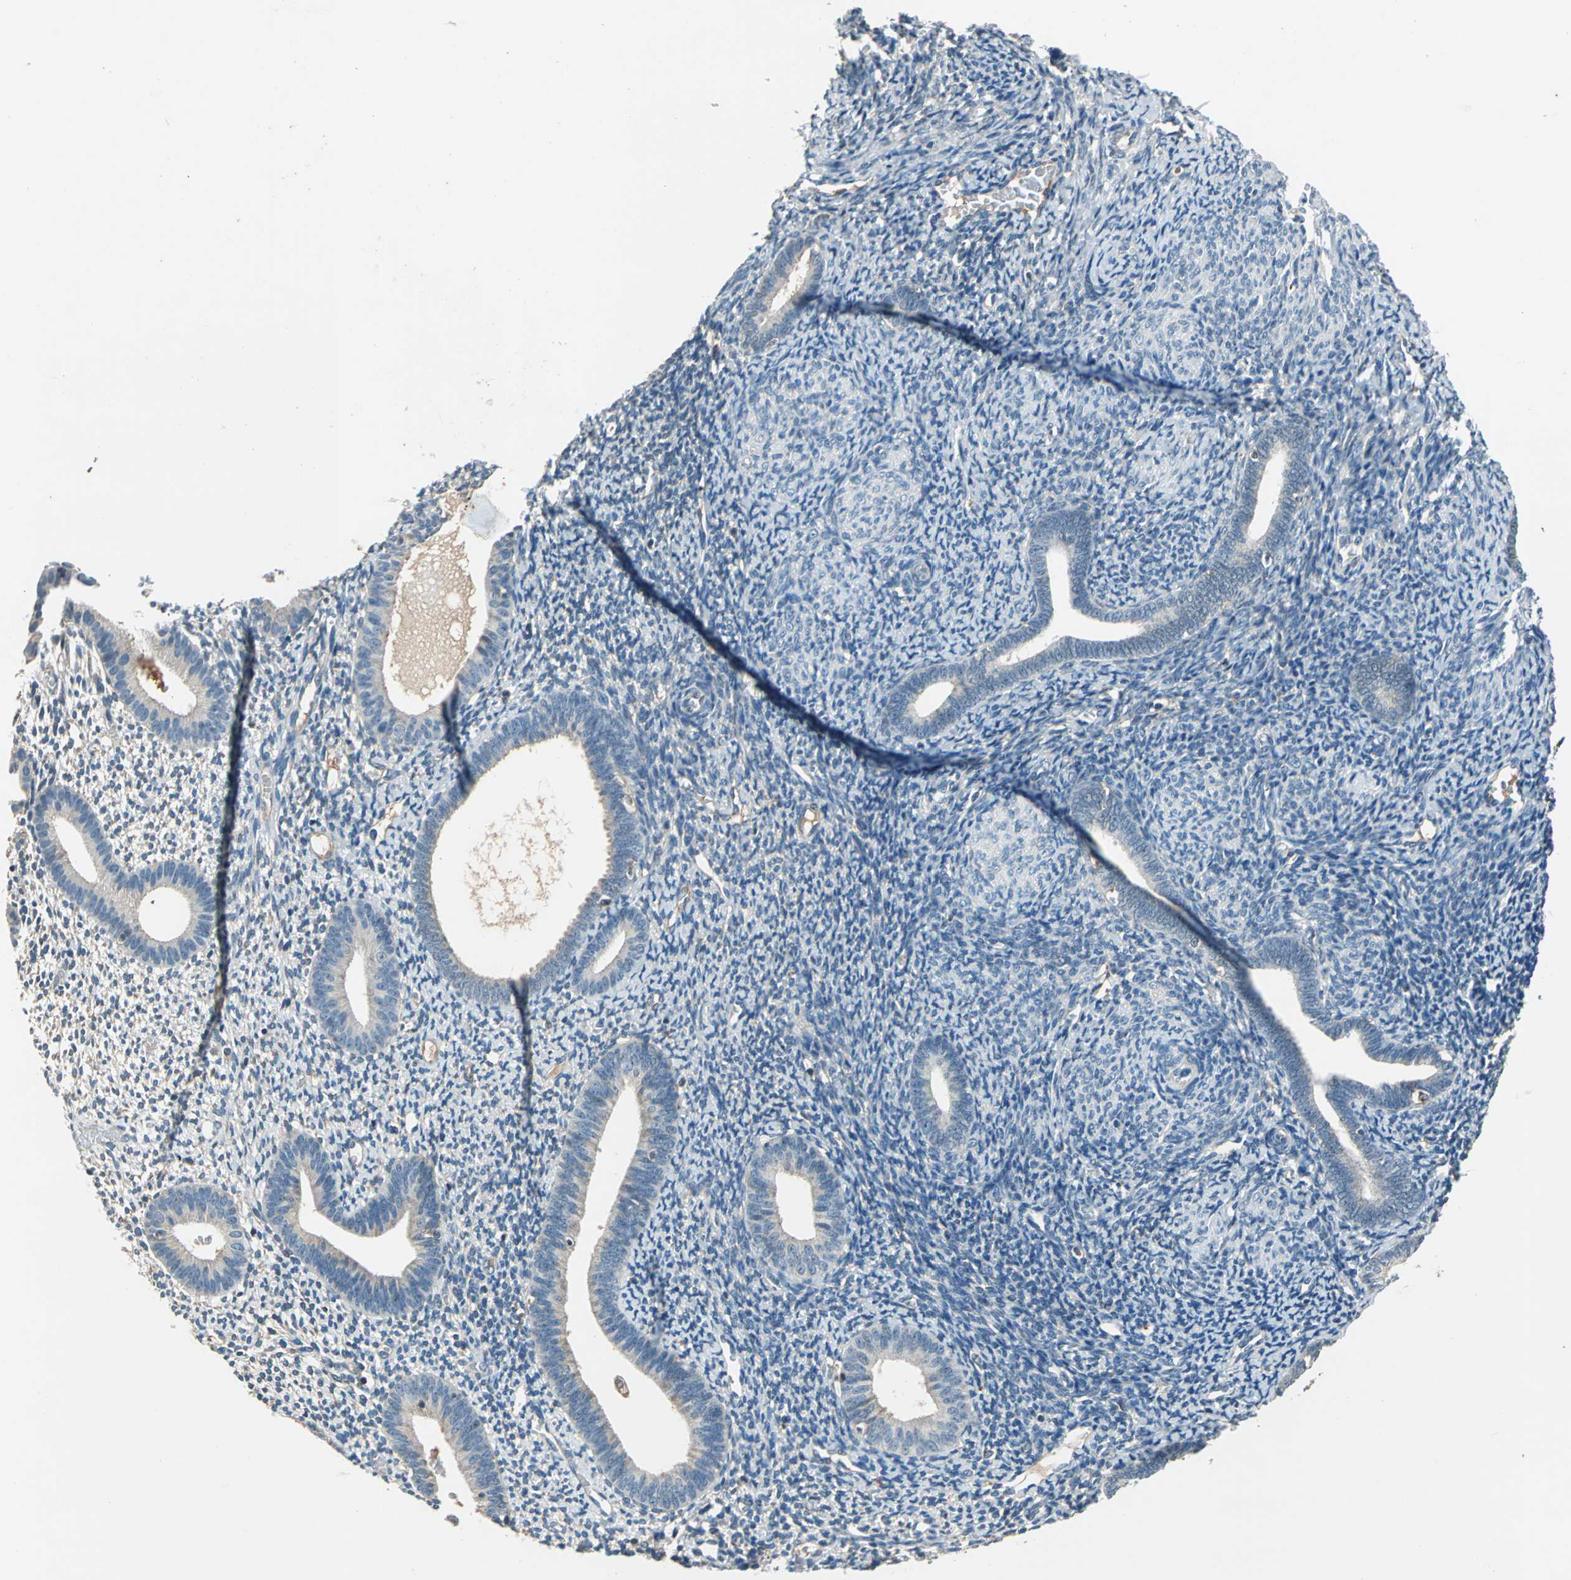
{"staining": {"intensity": "weak", "quantity": "25%-75%", "location": "cytoplasmic/membranous"}, "tissue": "endometrium", "cell_type": "Cells in endometrial stroma", "image_type": "normal", "snomed": [{"axis": "morphology", "description": "Normal tissue, NOS"}, {"axis": "topography", "description": "Smooth muscle"}, {"axis": "topography", "description": "Endometrium"}], "caption": "Immunohistochemical staining of unremarkable human endometrium reveals low levels of weak cytoplasmic/membranous positivity in approximately 25%-75% of cells in endometrial stroma.", "gene": "SLC19A2", "patient": {"sex": "female", "age": 57}}